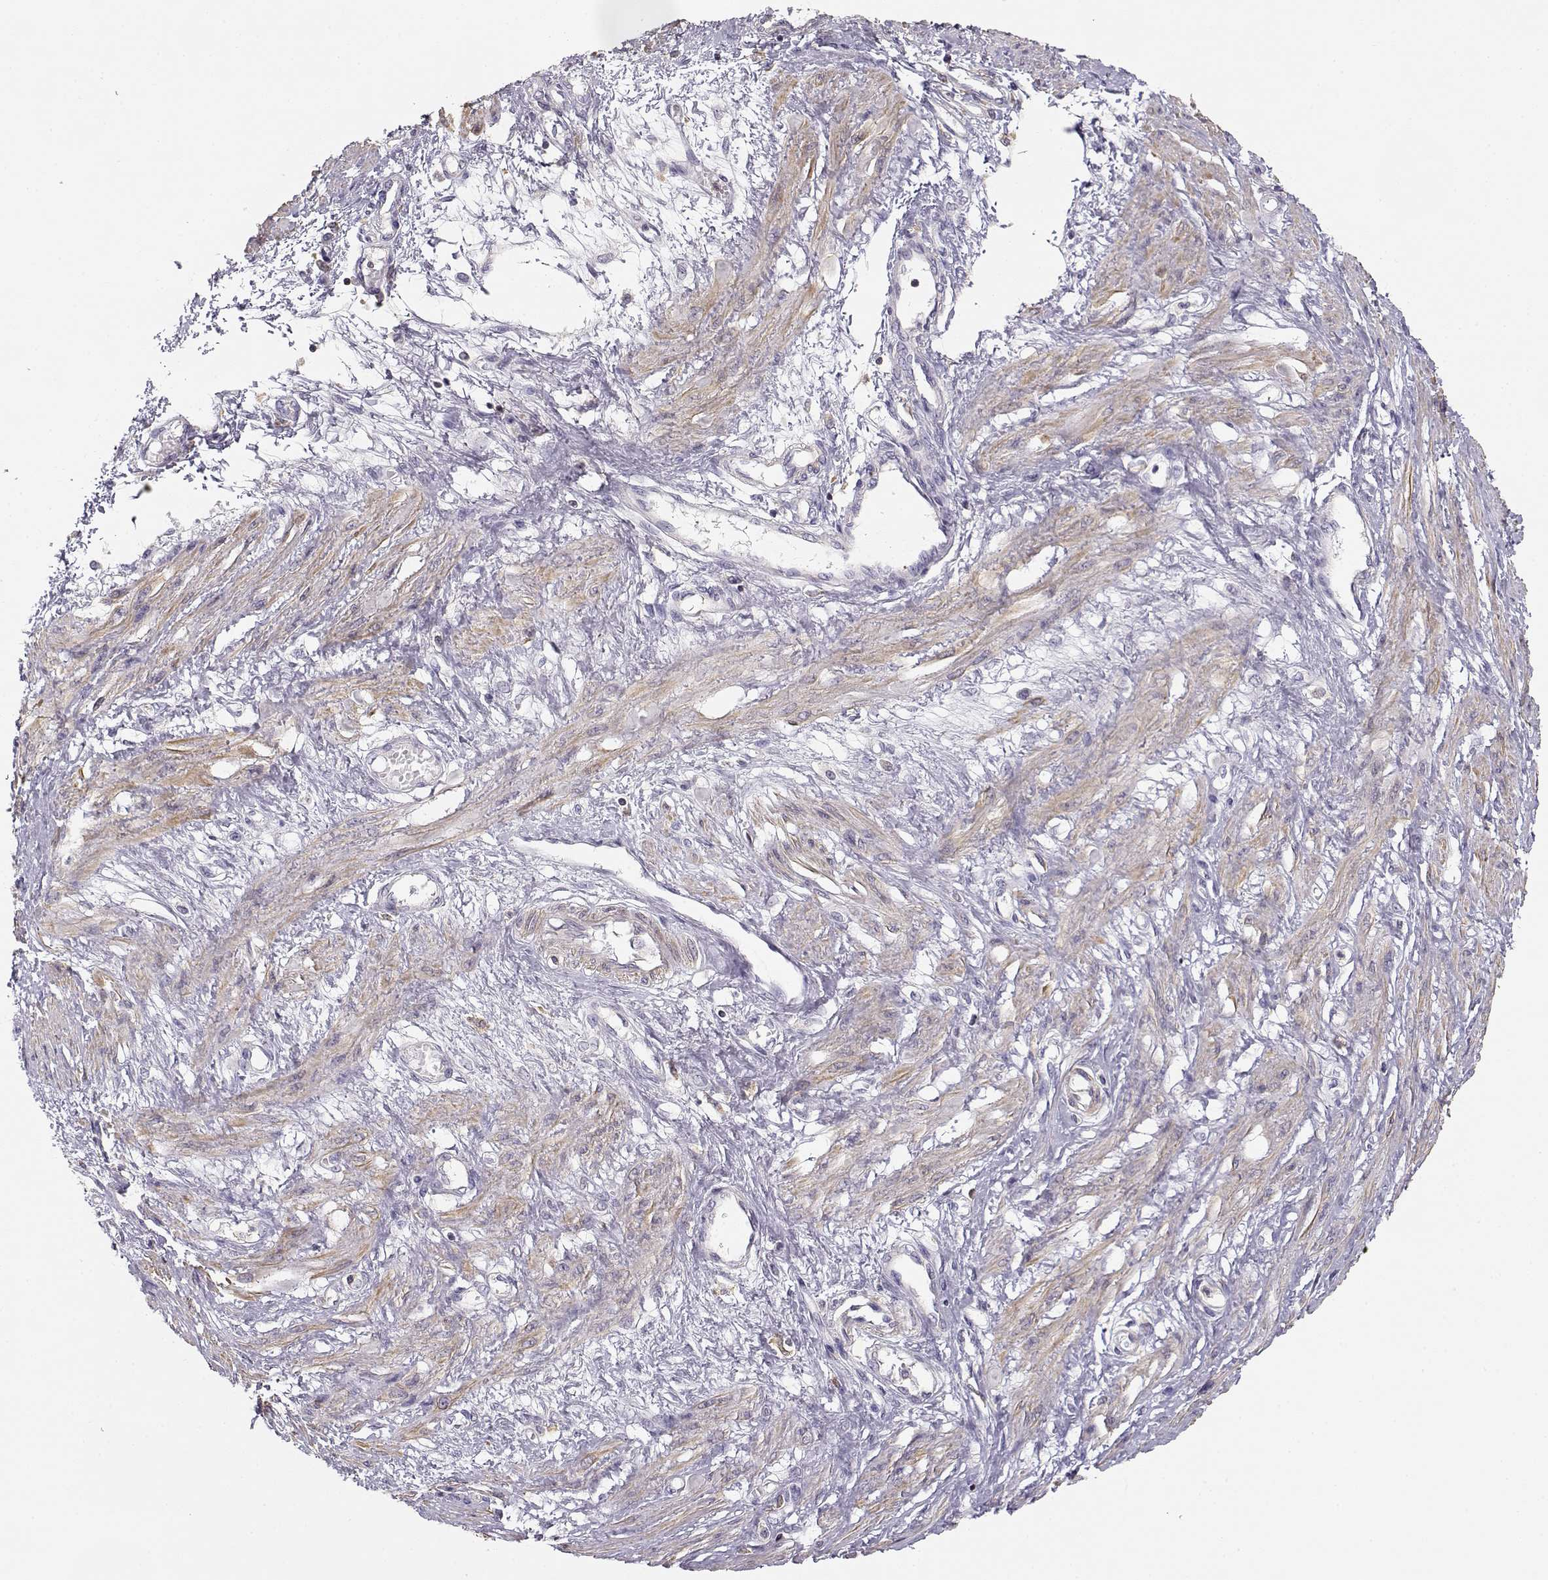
{"staining": {"intensity": "moderate", "quantity": "25%-75%", "location": "cytoplasmic/membranous"}, "tissue": "smooth muscle", "cell_type": "Smooth muscle cells", "image_type": "normal", "snomed": [{"axis": "morphology", "description": "Normal tissue, NOS"}, {"axis": "topography", "description": "Smooth muscle"}, {"axis": "topography", "description": "Uterus"}], "caption": "Smooth muscle cells show medium levels of moderate cytoplasmic/membranous positivity in about 25%-75% of cells in unremarkable smooth muscle.", "gene": "DAPL1", "patient": {"sex": "female", "age": 39}}